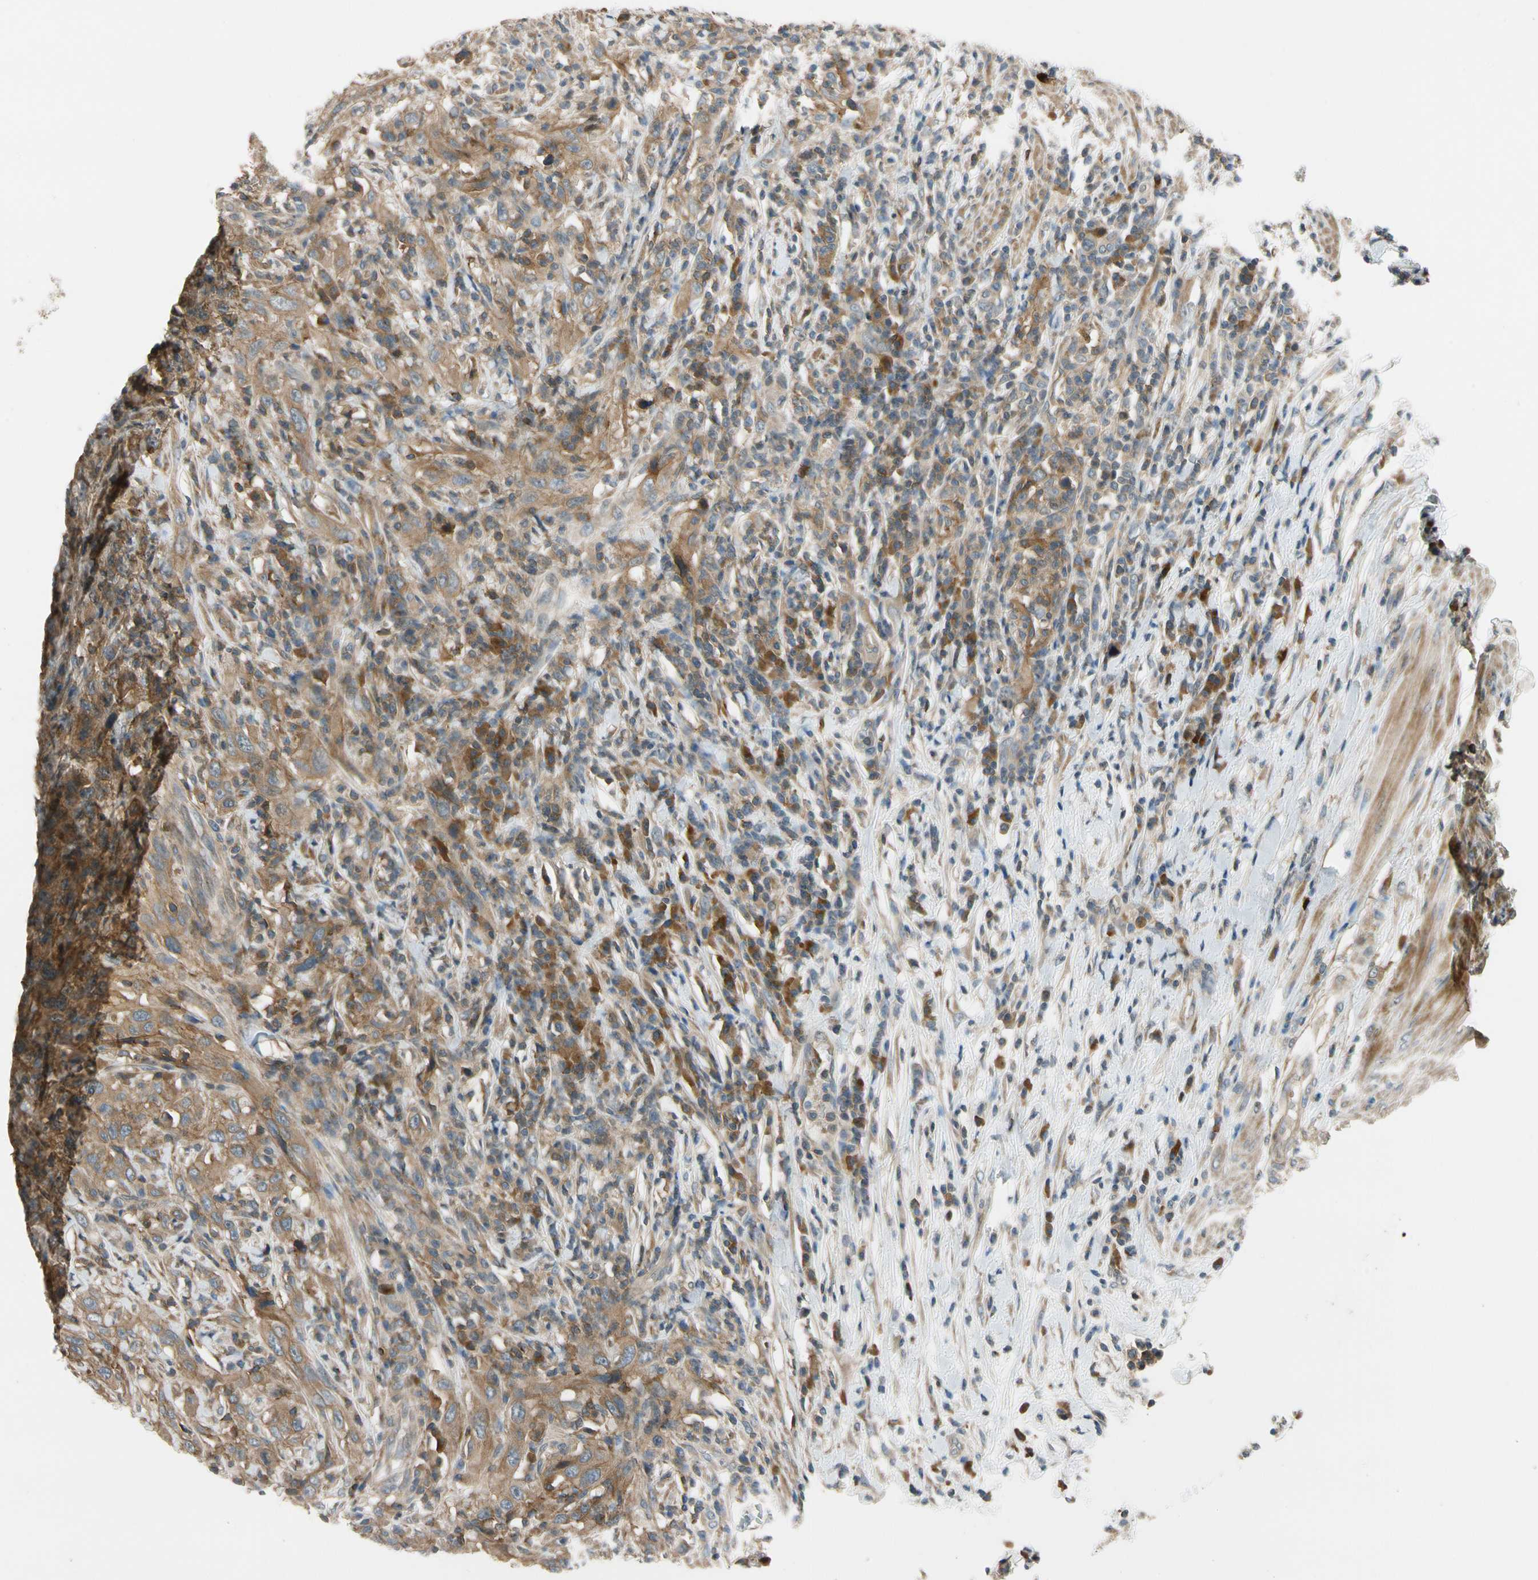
{"staining": {"intensity": "moderate", "quantity": ">75%", "location": "cytoplasmic/membranous"}, "tissue": "urothelial cancer", "cell_type": "Tumor cells", "image_type": "cancer", "snomed": [{"axis": "morphology", "description": "Urothelial carcinoma, High grade"}, {"axis": "topography", "description": "Urinary bladder"}], "caption": "Tumor cells demonstrate medium levels of moderate cytoplasmic/membranous positivity in approximately >75% of cells in urothelial carcinoma (high-grade). The protein is shown in brown color, while the nuclei are stained blue.", "gene": "MST1R", "patient": {"sex": "male", "age": 61}}